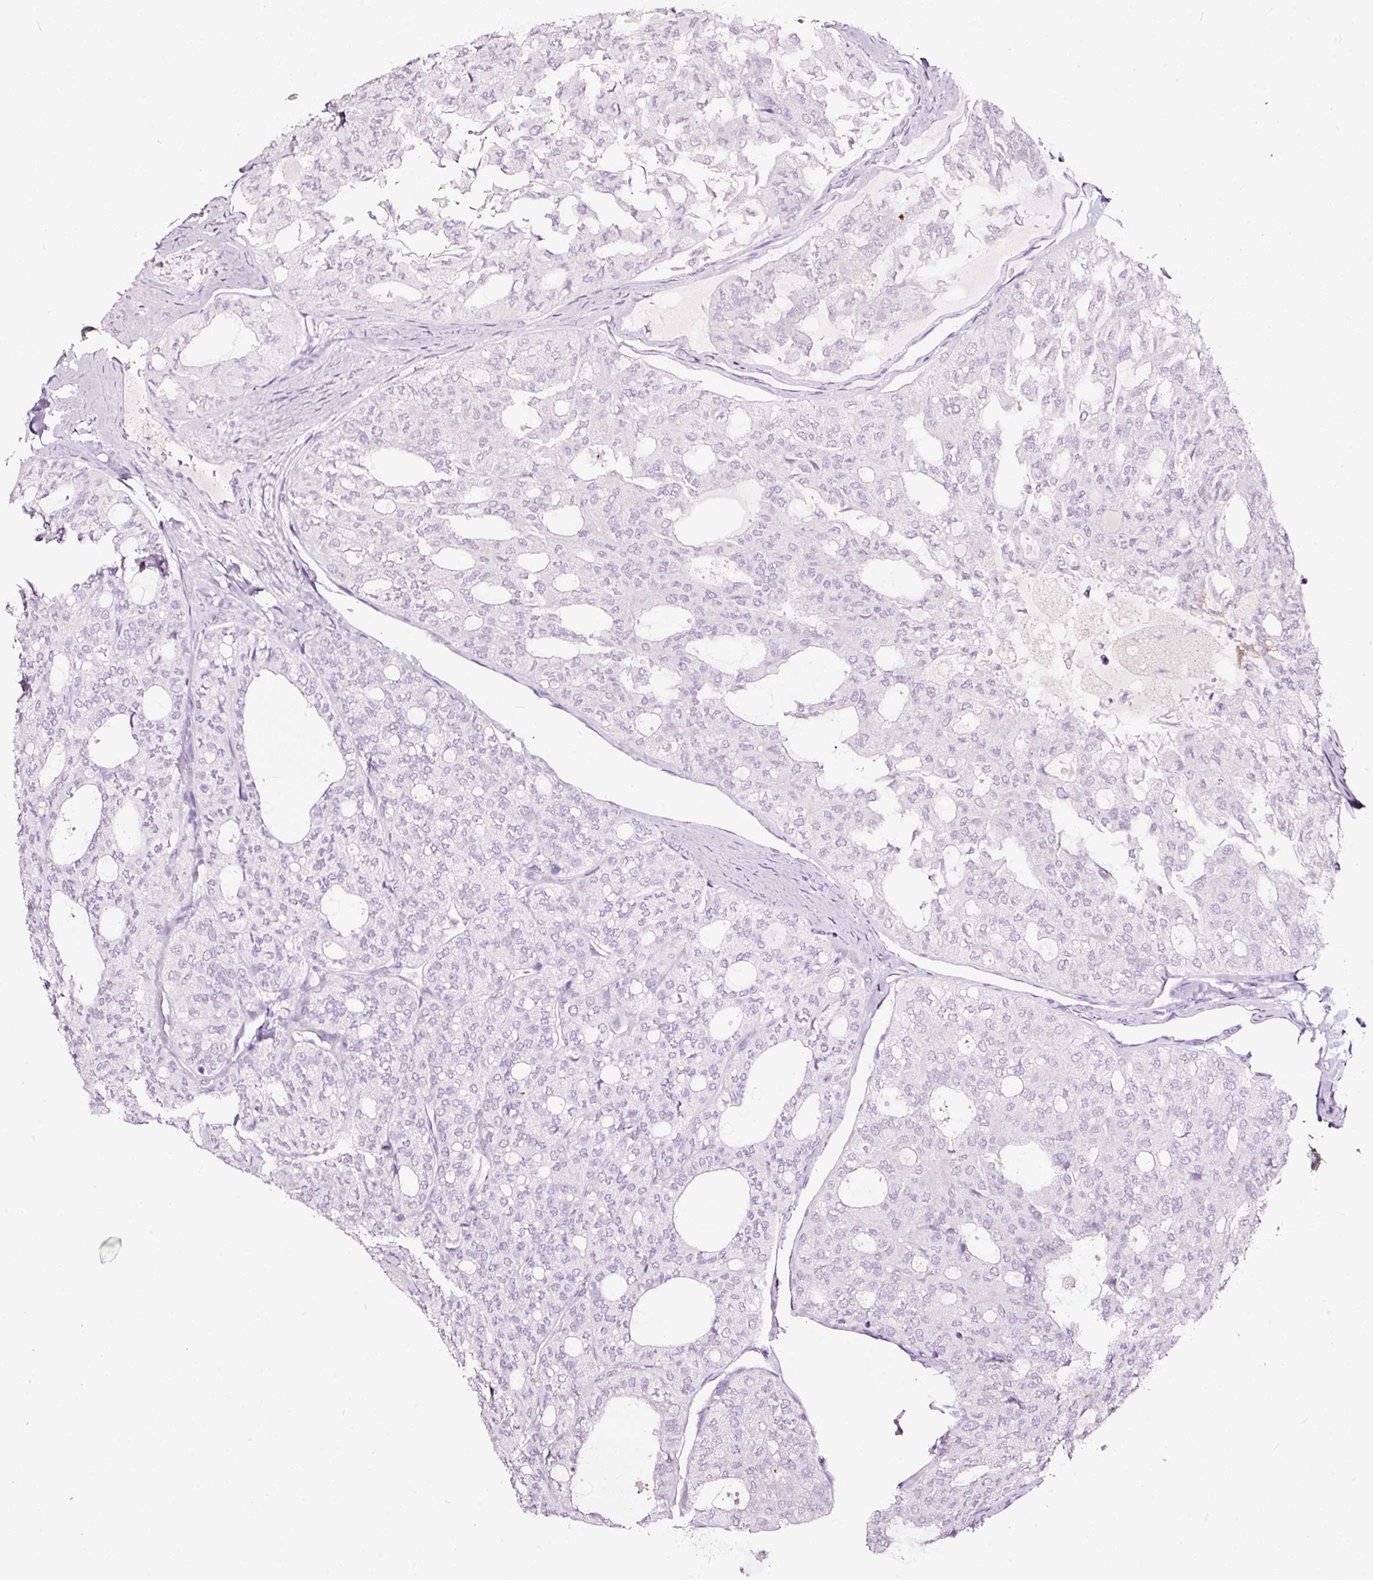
{"staining": {"intensity": "negative", "quantity": "none", "location": "none"}, "tissue": "thyroid cancer", "cell_type": "Tumor cells", "image_type": "cancer", "snomed": [{"axis": "morphology", "description": "Follicular adenoma carcinoma, NOS"}, {"axis": "topography", "description": "Thyroid gland"}], "caption": "Immunohistochemical staining of thyroid cancer displays no significant positivity in tumor cells.", "gene": "LAMP3", "patient": {"sex": "male", "age": 75}}